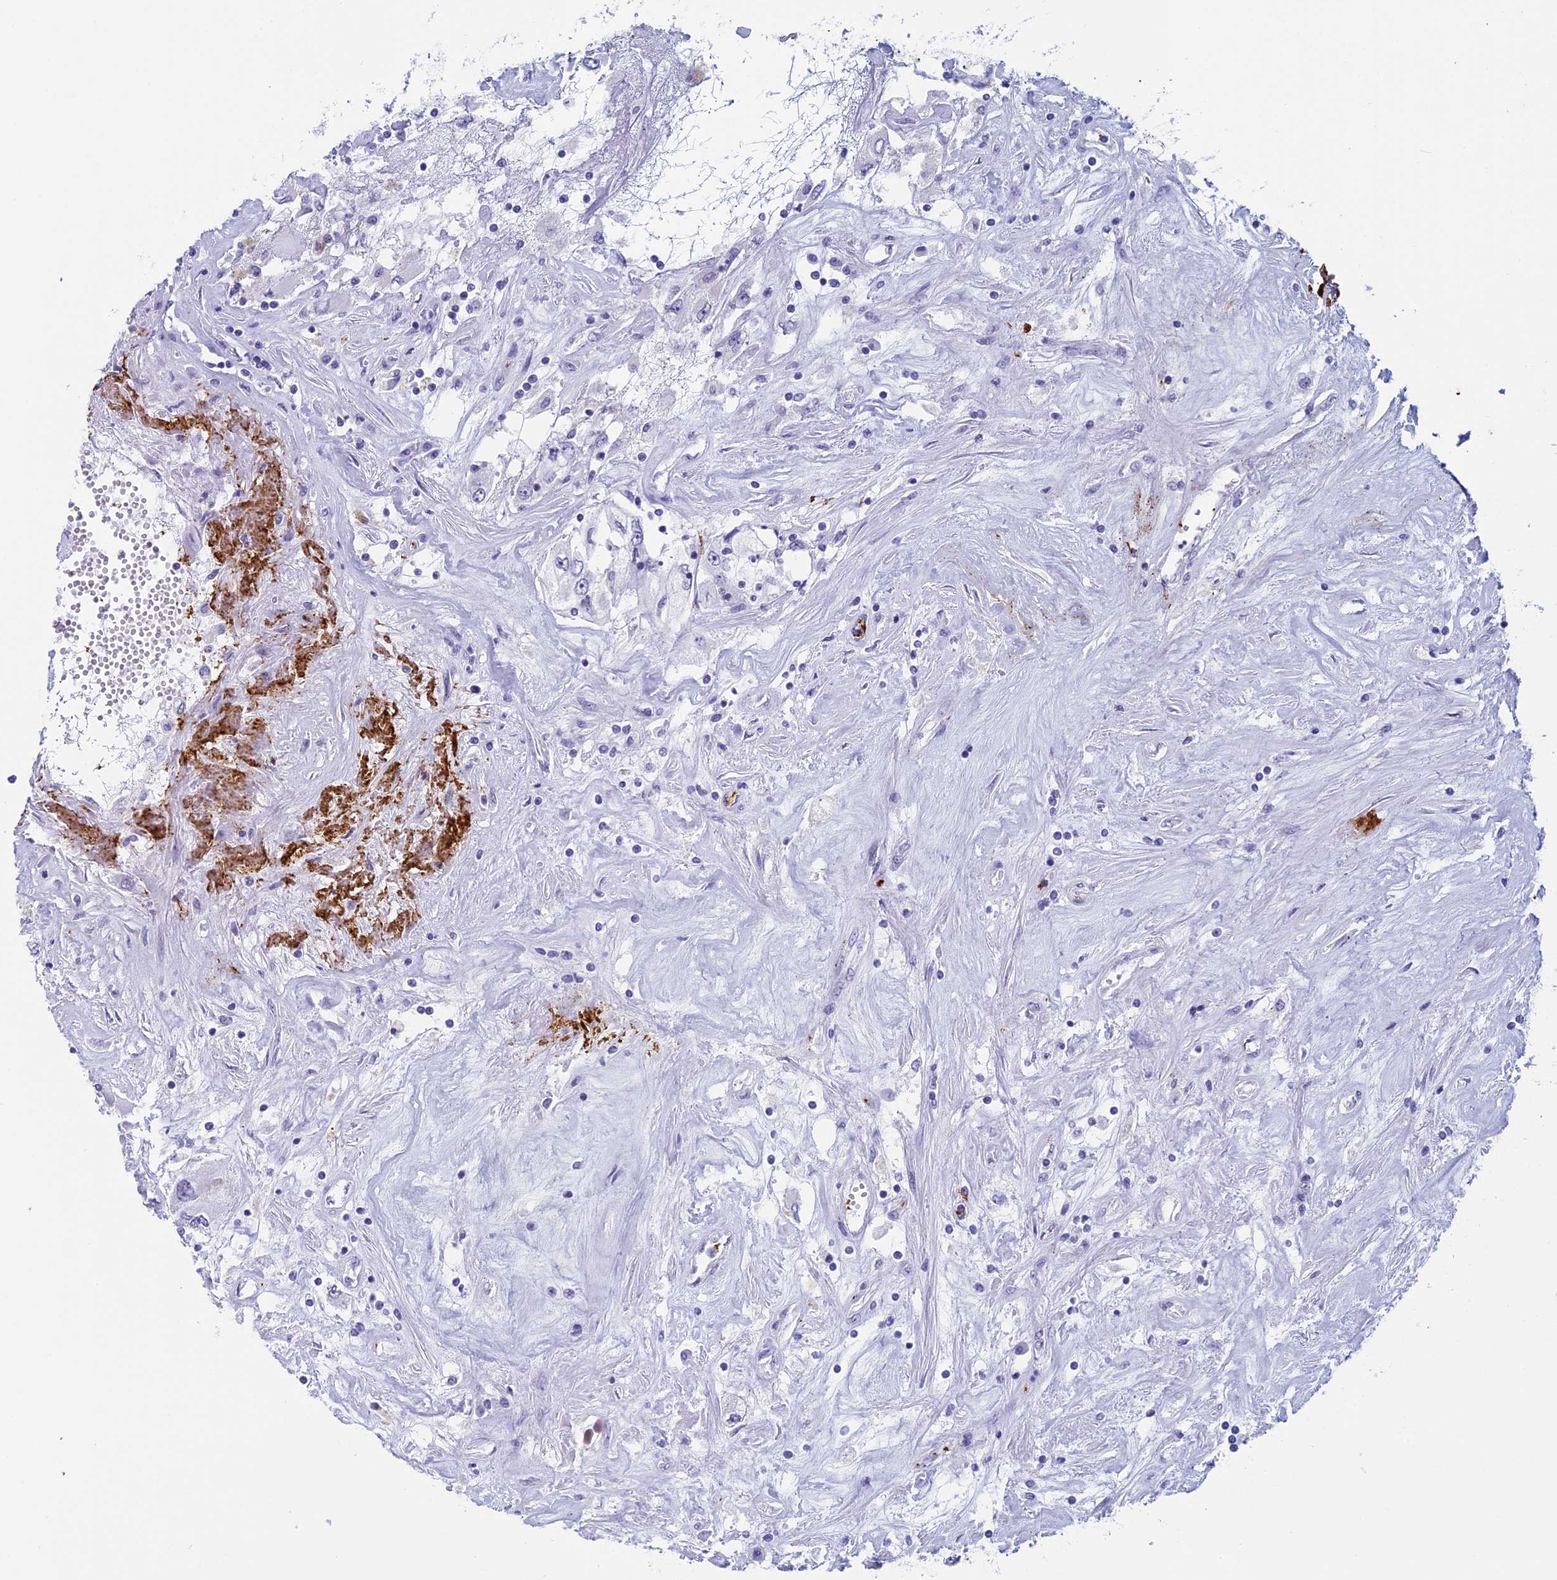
{"staining": {"intensity": "negative", "quantity": "none", "location": "none"}, "tissue": "renal cancer", "cell_type": "Tumor cells", "image_type": "cancer", "snomed": [{"axis": "morphology", "description": "Adenocarcinoma, NOS"}, {"axis": "topography", "description": "Kidney"}], "caption": "There is no significant expression in tumor cells of renal cancer. (DAB (3,3'-diaminobenzidine) immunohistochemistry with hematoxylin counter stain).", "gene": "AIFM2", "patient": {"sex": "female", "age": 52}}